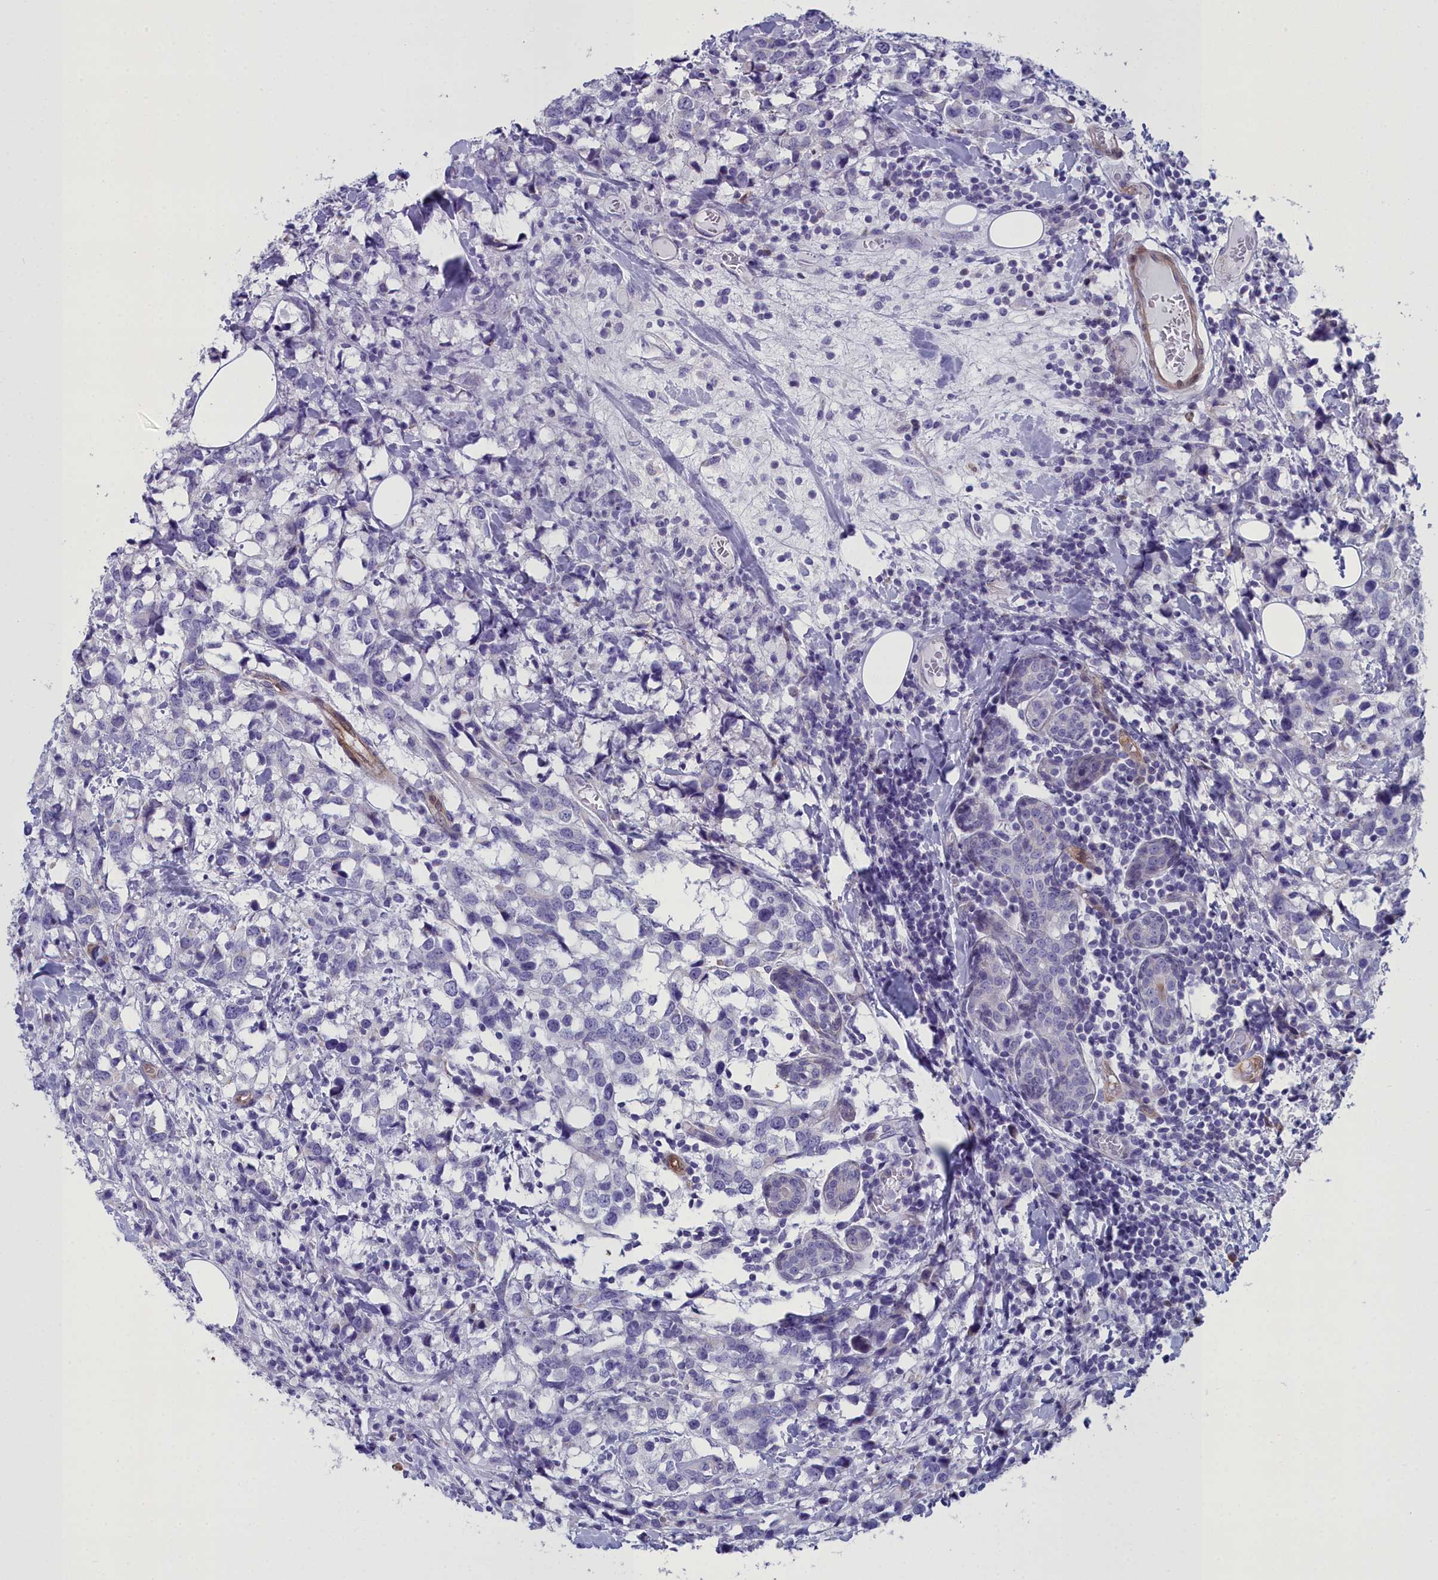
{"staining": {"intensity": "negative", "quantity": "none", "location": "none"}, "tissue": "breast cancer", "cell_type": "Tumor cells", "image_type": "cancer", "snomed": [{"axis": "morphology", "description": "Lobular carcinoma"}, {"axis": "topography", "description": "Breast"}], "caption": "A high-resolution image shows immunohistochemistry staining of lobular carcinoma (breast), which shows no significant expression in tumor cells.", "gene": "PPP1R14A", "patient": {"sex": "female", "age": 59}}